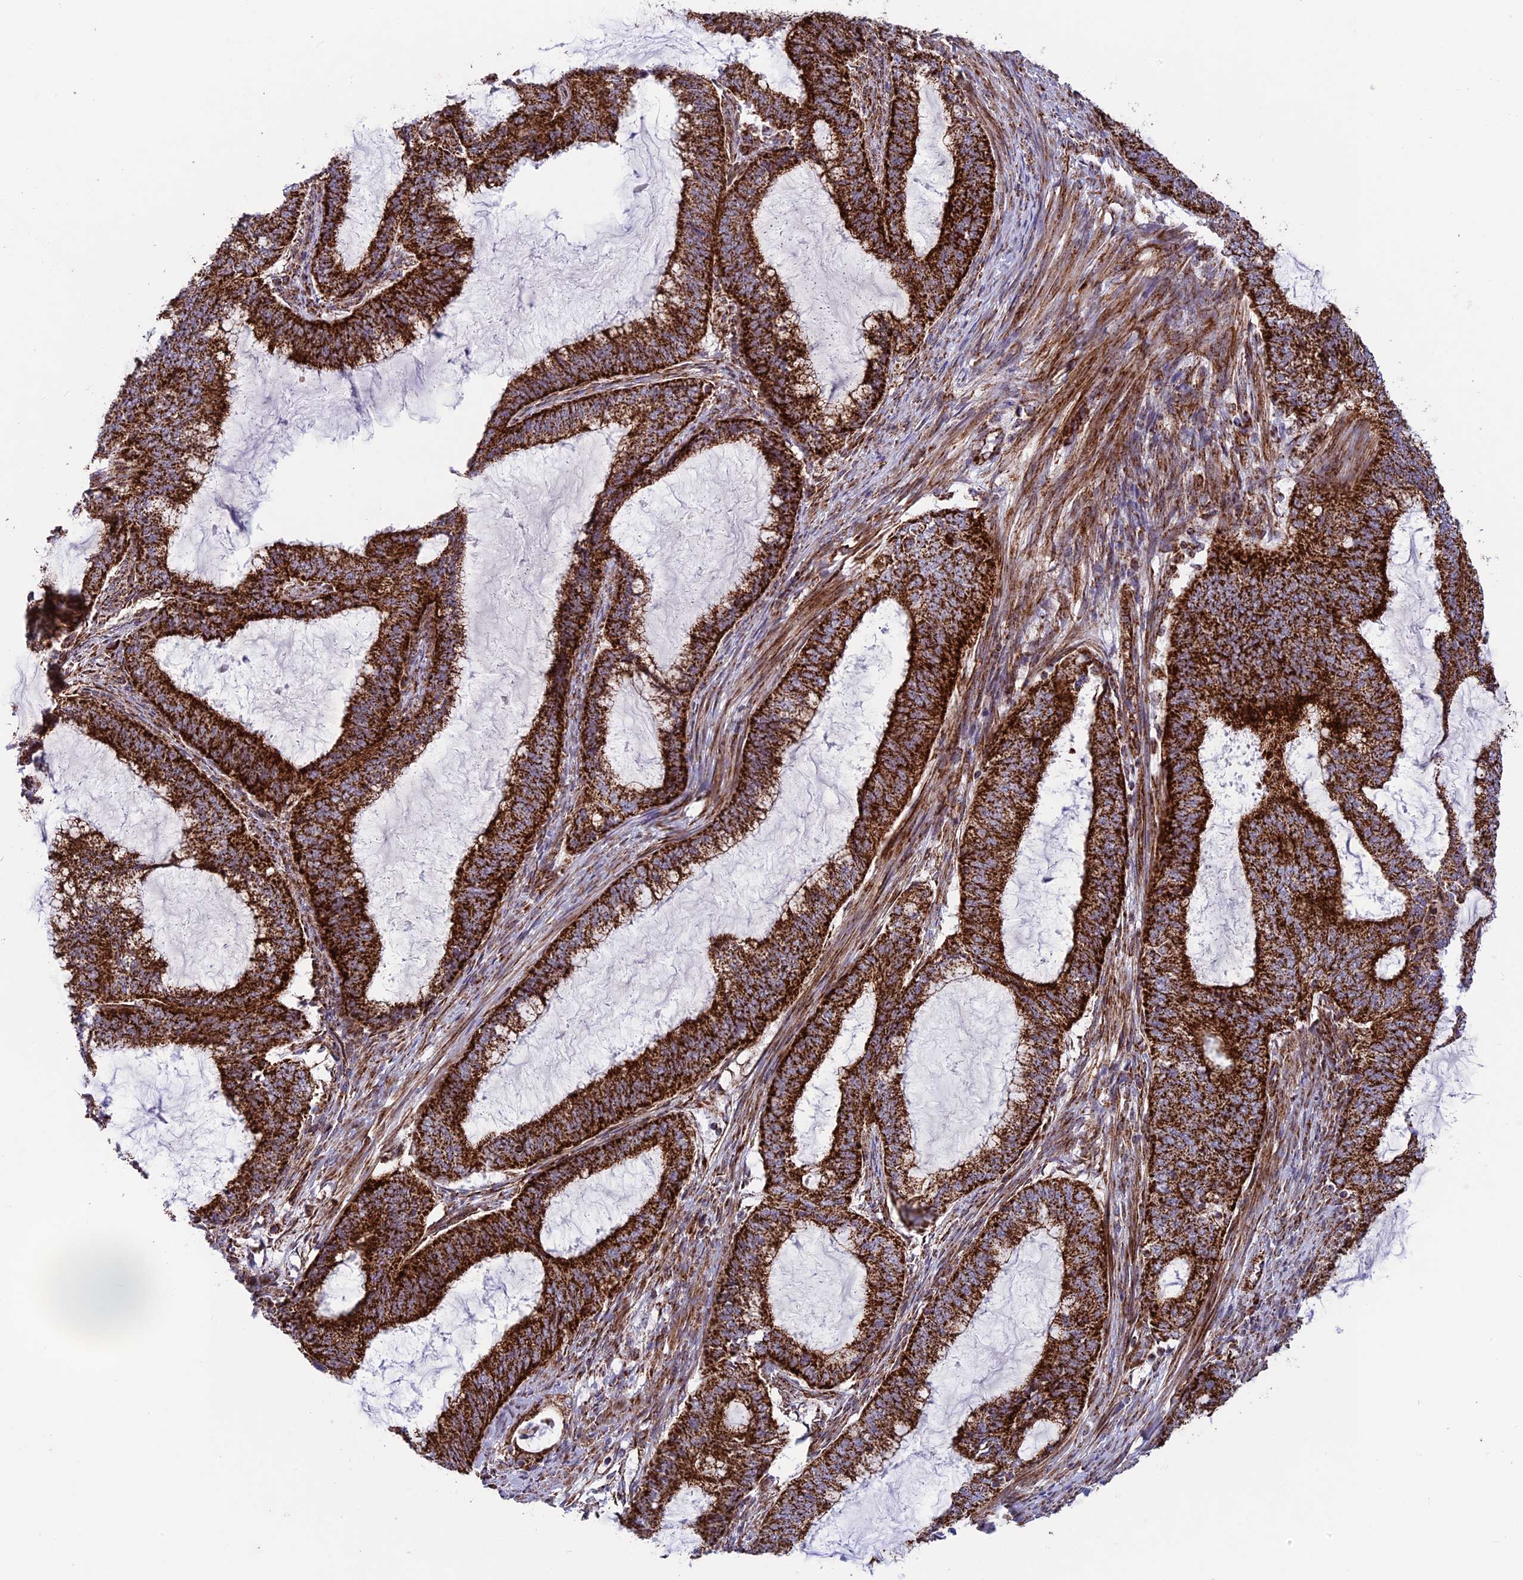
{"staining": {"intensity": "strong", "quantity": ">75%", "location": "cytoplasmic/membranous"}, "tissue": "endometrial cancer", "cell_type": "Tumor cells", "image_type": "cancer", "snomed": [{"axis": "morphology", "description": "Adenocarcinoma, NOS"}, {"axis": "topography", "description": "Endometrium"}], "caption": "Protein expression analysis of endometrial cancer shows strong cytoplasmic/membranous staining in approximately >75% of tumor cells. The staining was performed using DAB (3,3'-diaminobenzidine) to visualize the protein expression in brown, while the nuclei were stained in blue with hematoxylin (Magnification: 20x).", "gene": "MRPS18B", "patient": {"sex": "female", "age": 51}}